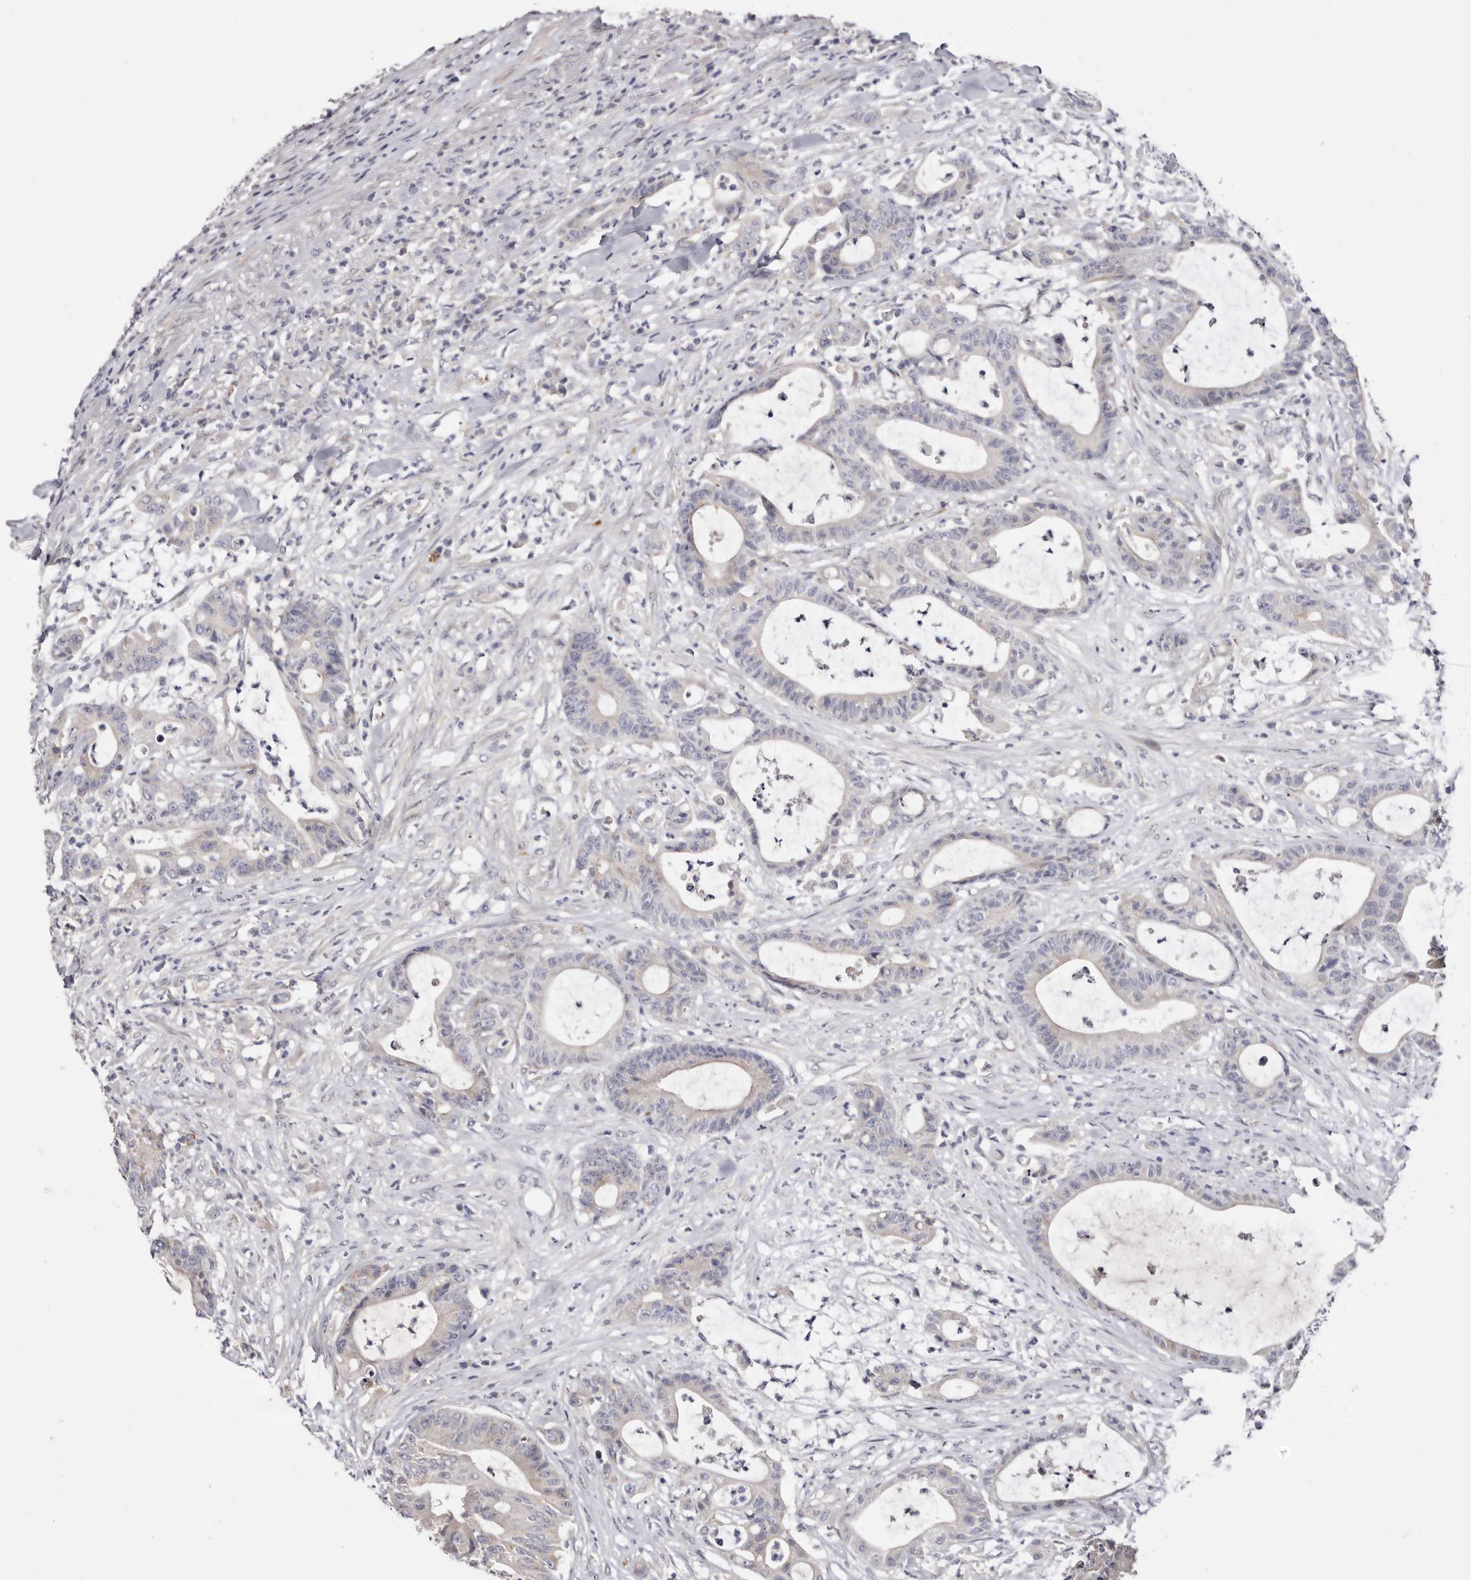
{"staining": {"intensity": "negative", "quantity": "none", "location": "none"}, "tissue": "colorectal cancer", "cell_type": "Tumor cells", "image_type": "cancer", "snomed": [{"axis": "morphology", "description": "Adenocarcinoma, NOS"}, {"axis": "topography", "description": "Colon"}], "caption": "There is no significant positivity in tumor cells of colorectal cancer.", "gene": "LMLN", "patient": {"sex": "female", "age": 84}}